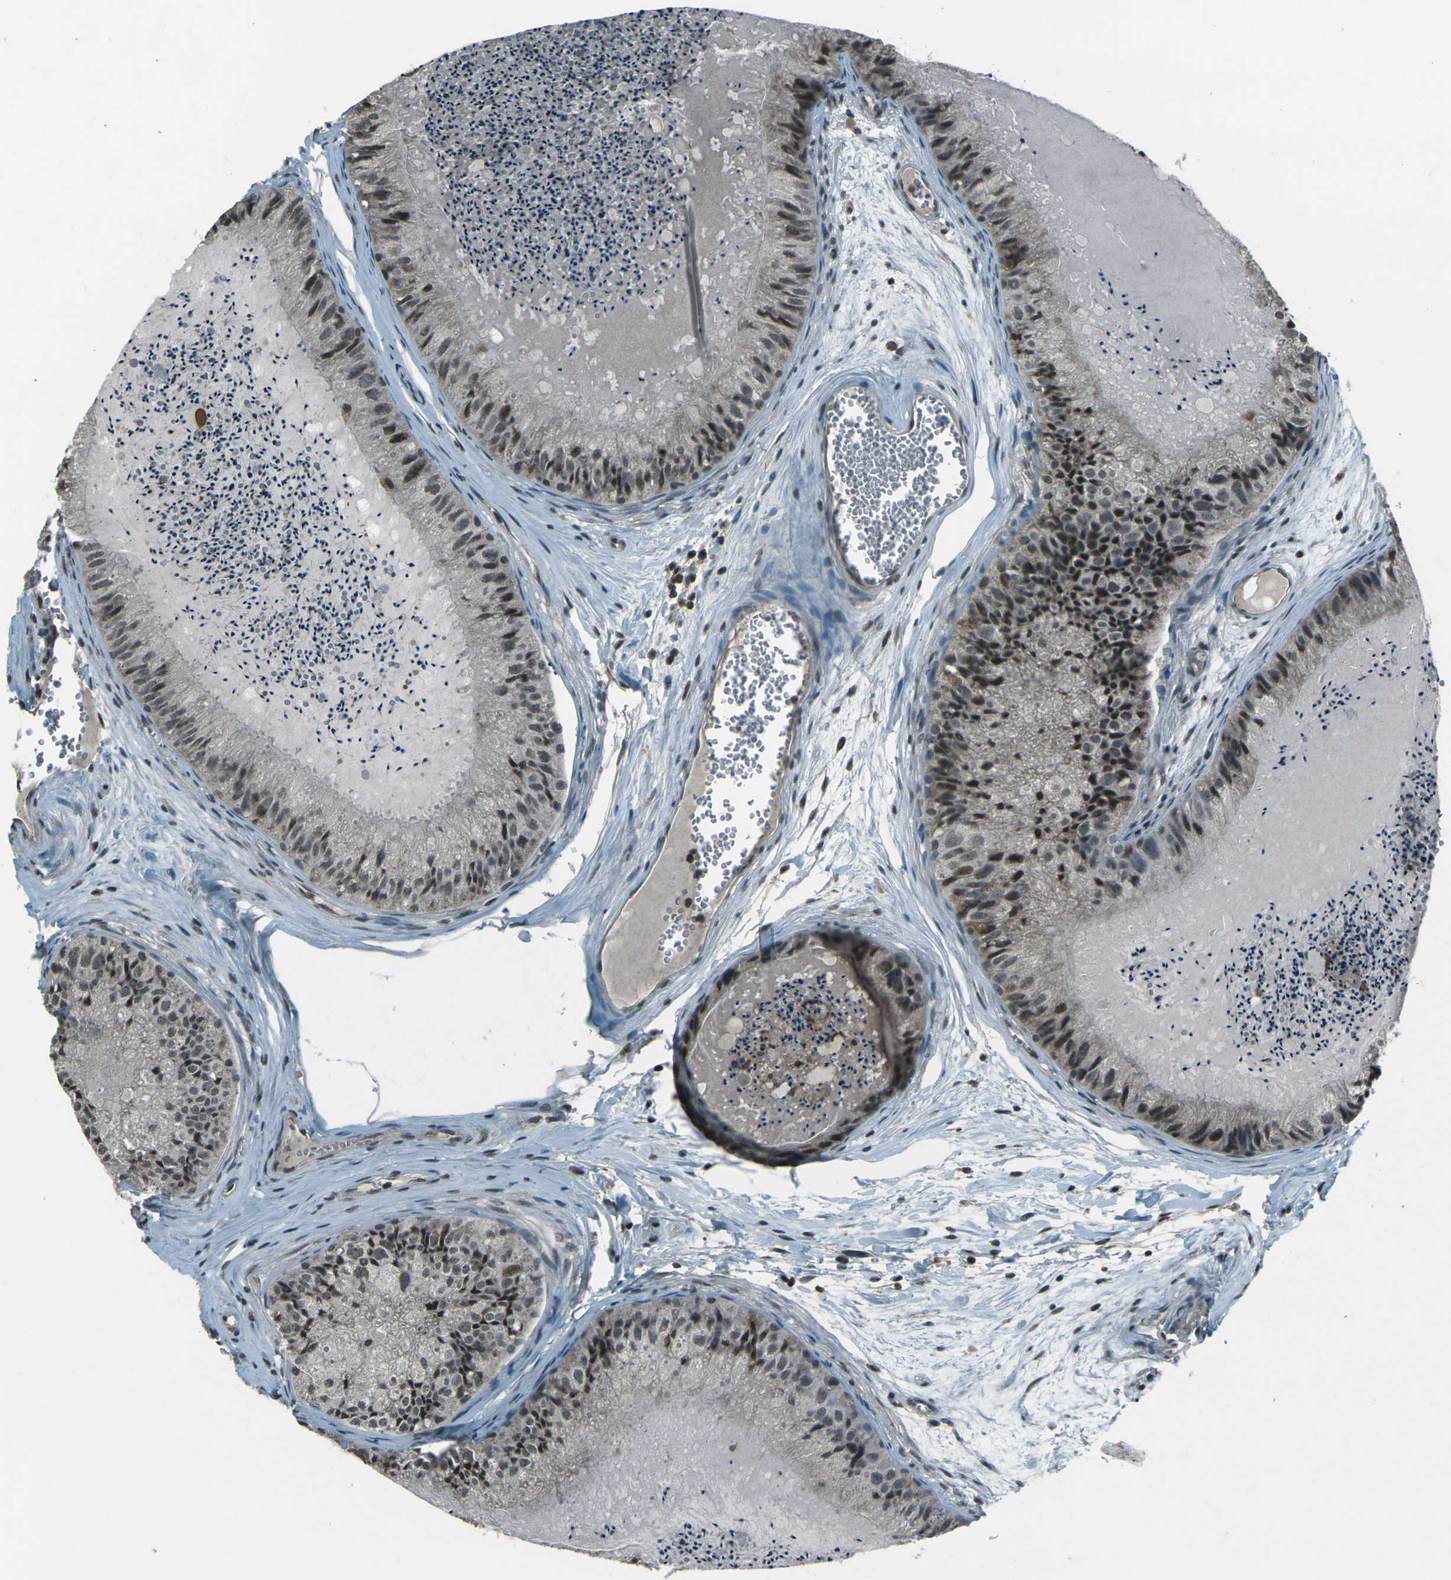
{"staining": {"intensity": "strong", "quantity": "25%-75%", "location": "nuclear"}, "tissue": "epididymis", "cell_type": "Glandular cells", "image_type": "normal", "snomed": [{"axis": "morphology", "description": "Normal tissue, NOS"}, {"axis": "topography", "description": "Epididymis"}], "caption": "Protein positivity by immunohistochemistry (IHC) reveals strong nuclear expression in approximately 25%-75% of glandular cells in benign epididymis.", "gene": "PRPF8", "patient": {"sex": "male", "age": 31}}